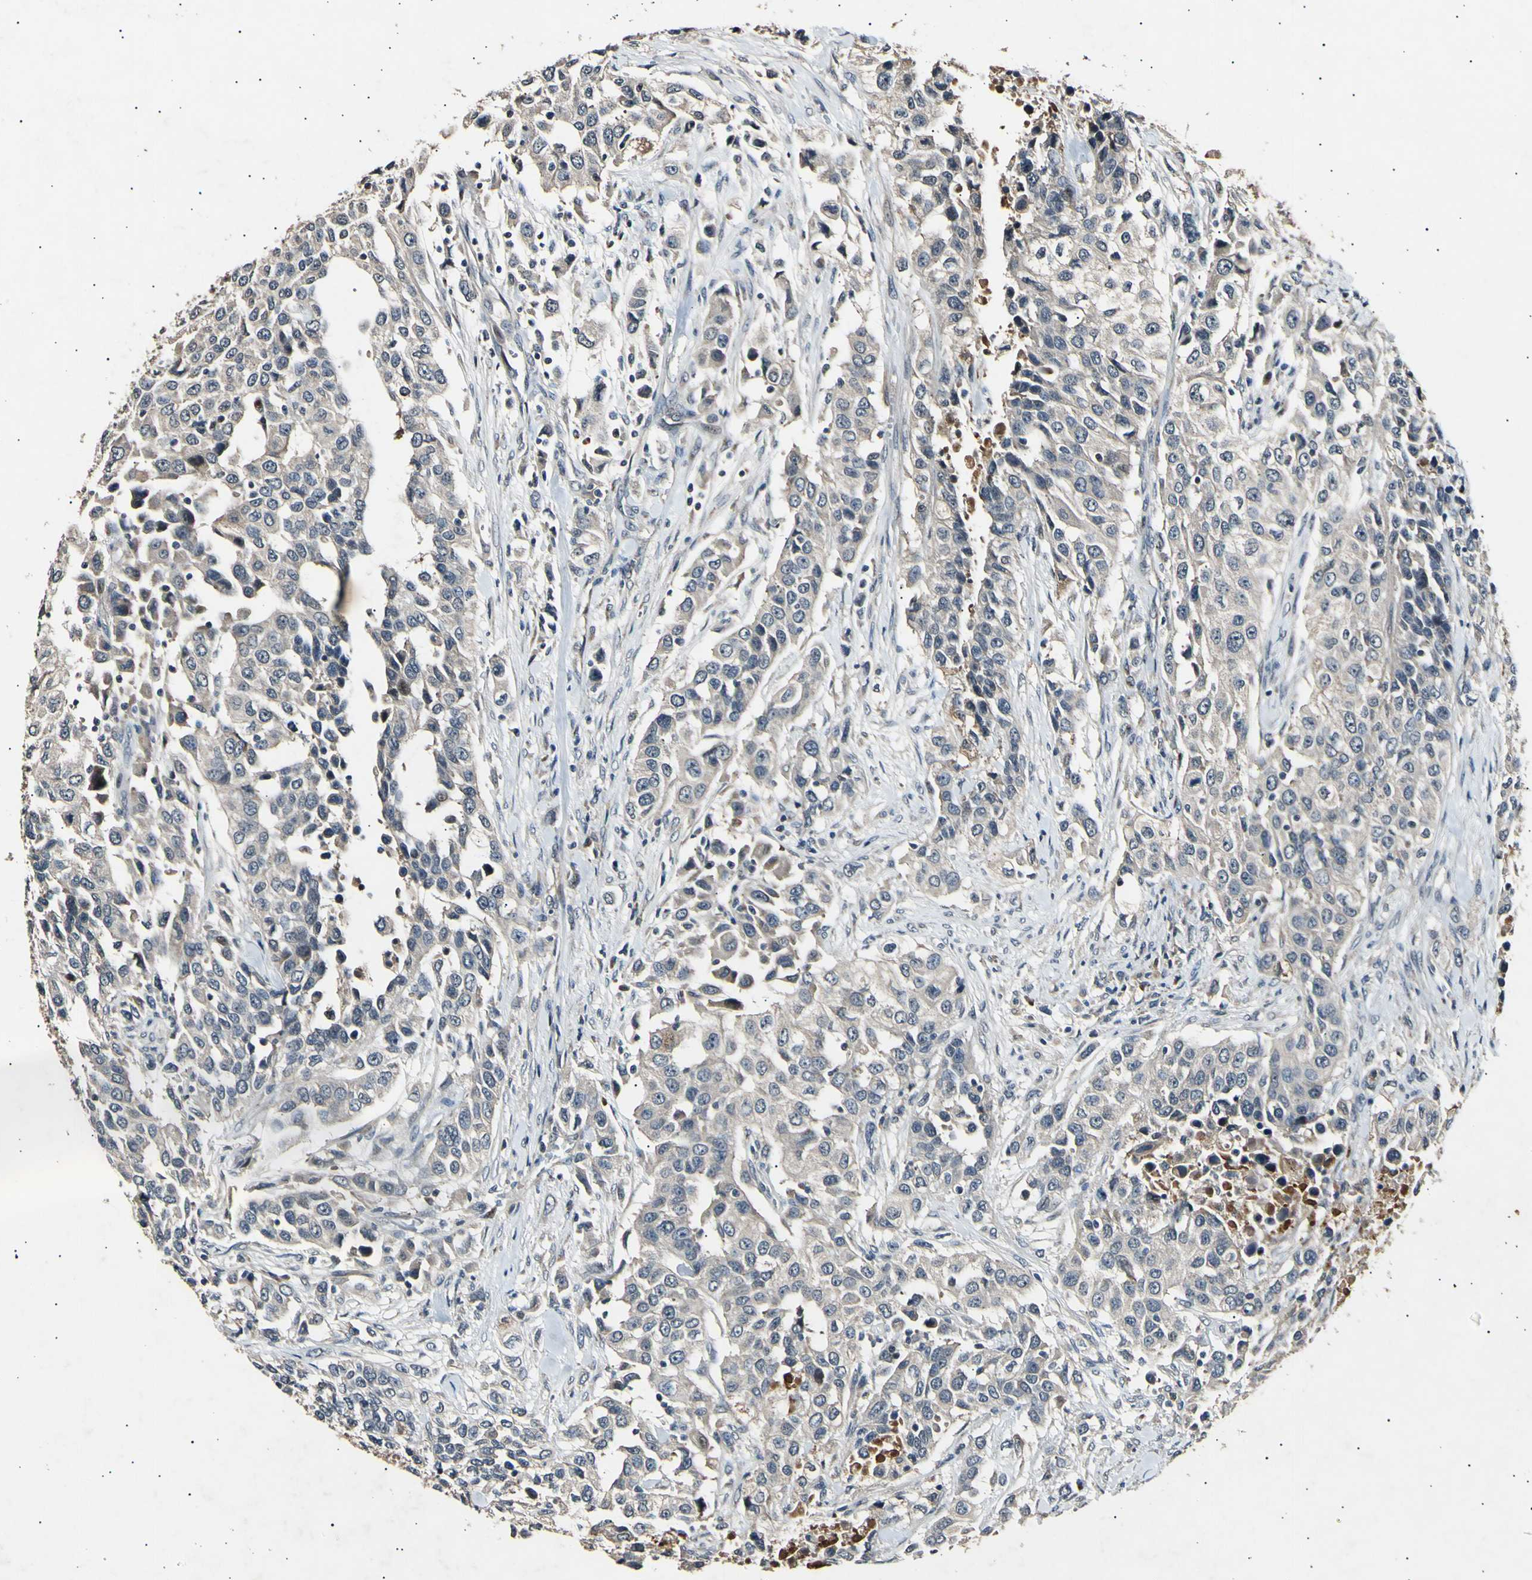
{"staining": {"intensity": "weak", "quantity": "<25%", "location": "cytoplasmic/membranous"}, "tissue": "urothelial cancer", "cell_type": "Tumor cells", "image_type": "cancer", "snomed": [{"axis": "morphology", "description": "Urothelial carcinoma, High grade"}, {"axis": "topography", "description": "Urinary bladder"}], "caption": "There is no significant expression in tumor cells of urothelial cancer.", "gene": "ADCY3", "patient": {"sex": "female", "age": 80}}